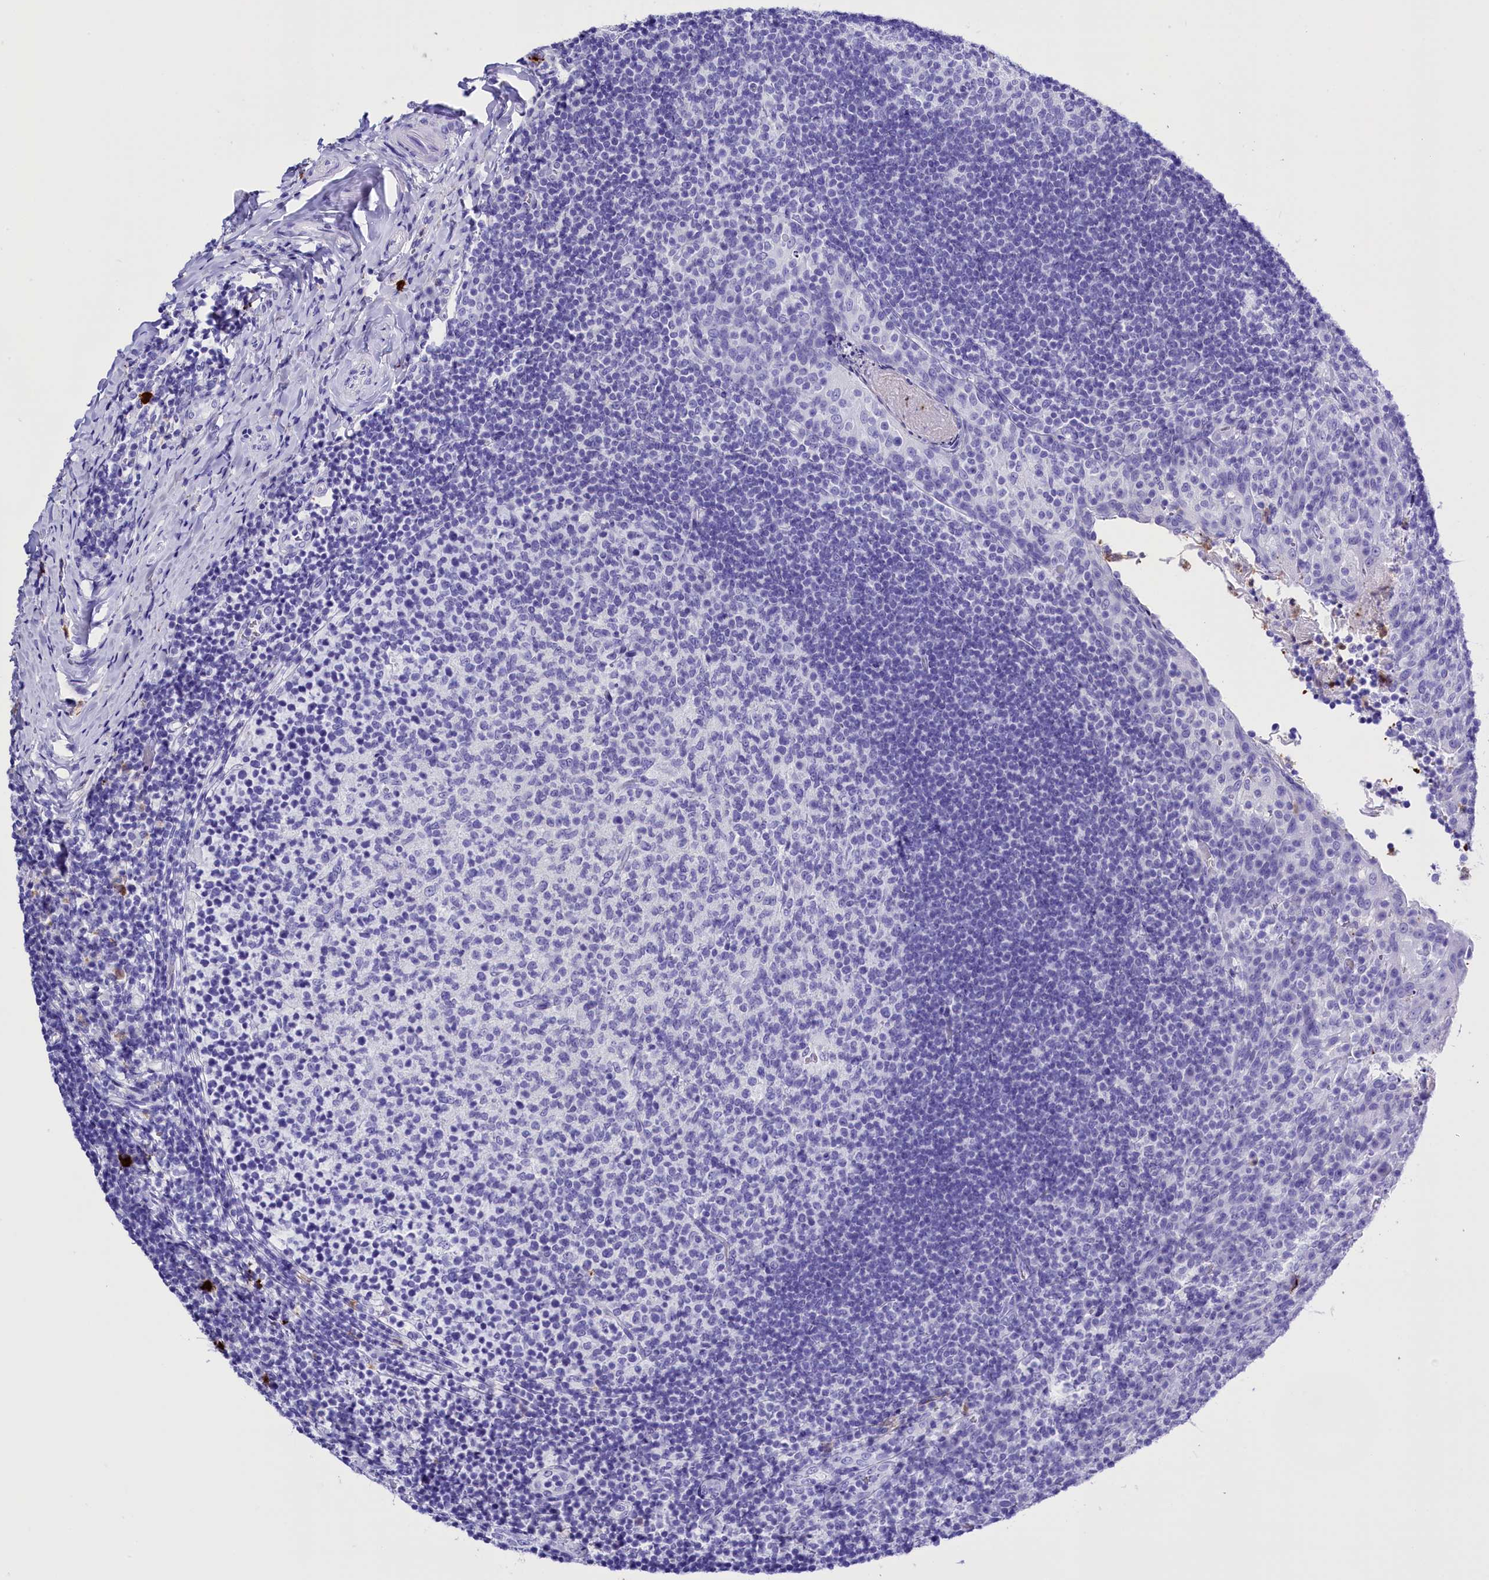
{"staining": {"intensity": "strong", "quantity": "<25%", "location": "cytoplasmic/membranous"}, "tissue": "tonsil", "cell_type": "Germinal center cells", "image_type": "normal", "snomed": [{"axis": "morphology", "description": "Normal tissue, NOS"}, {"axis": "topography", "description": "Tonsil"}], "caption": "High-power microscopy captured an immunohistochemistry (IHC) histopathology image of unremarkable tonsil, revealing strong cytoplasmic/membranous staining in about <25% of germinal center cells. (Stains: DAB (3,3'-diaminobenzidine) in brown, nuclei in blue, Microscopy: brightfield microscopy at high magnification).", "gene": "CLC", "patient": {"sex": "female", "age": 10}}